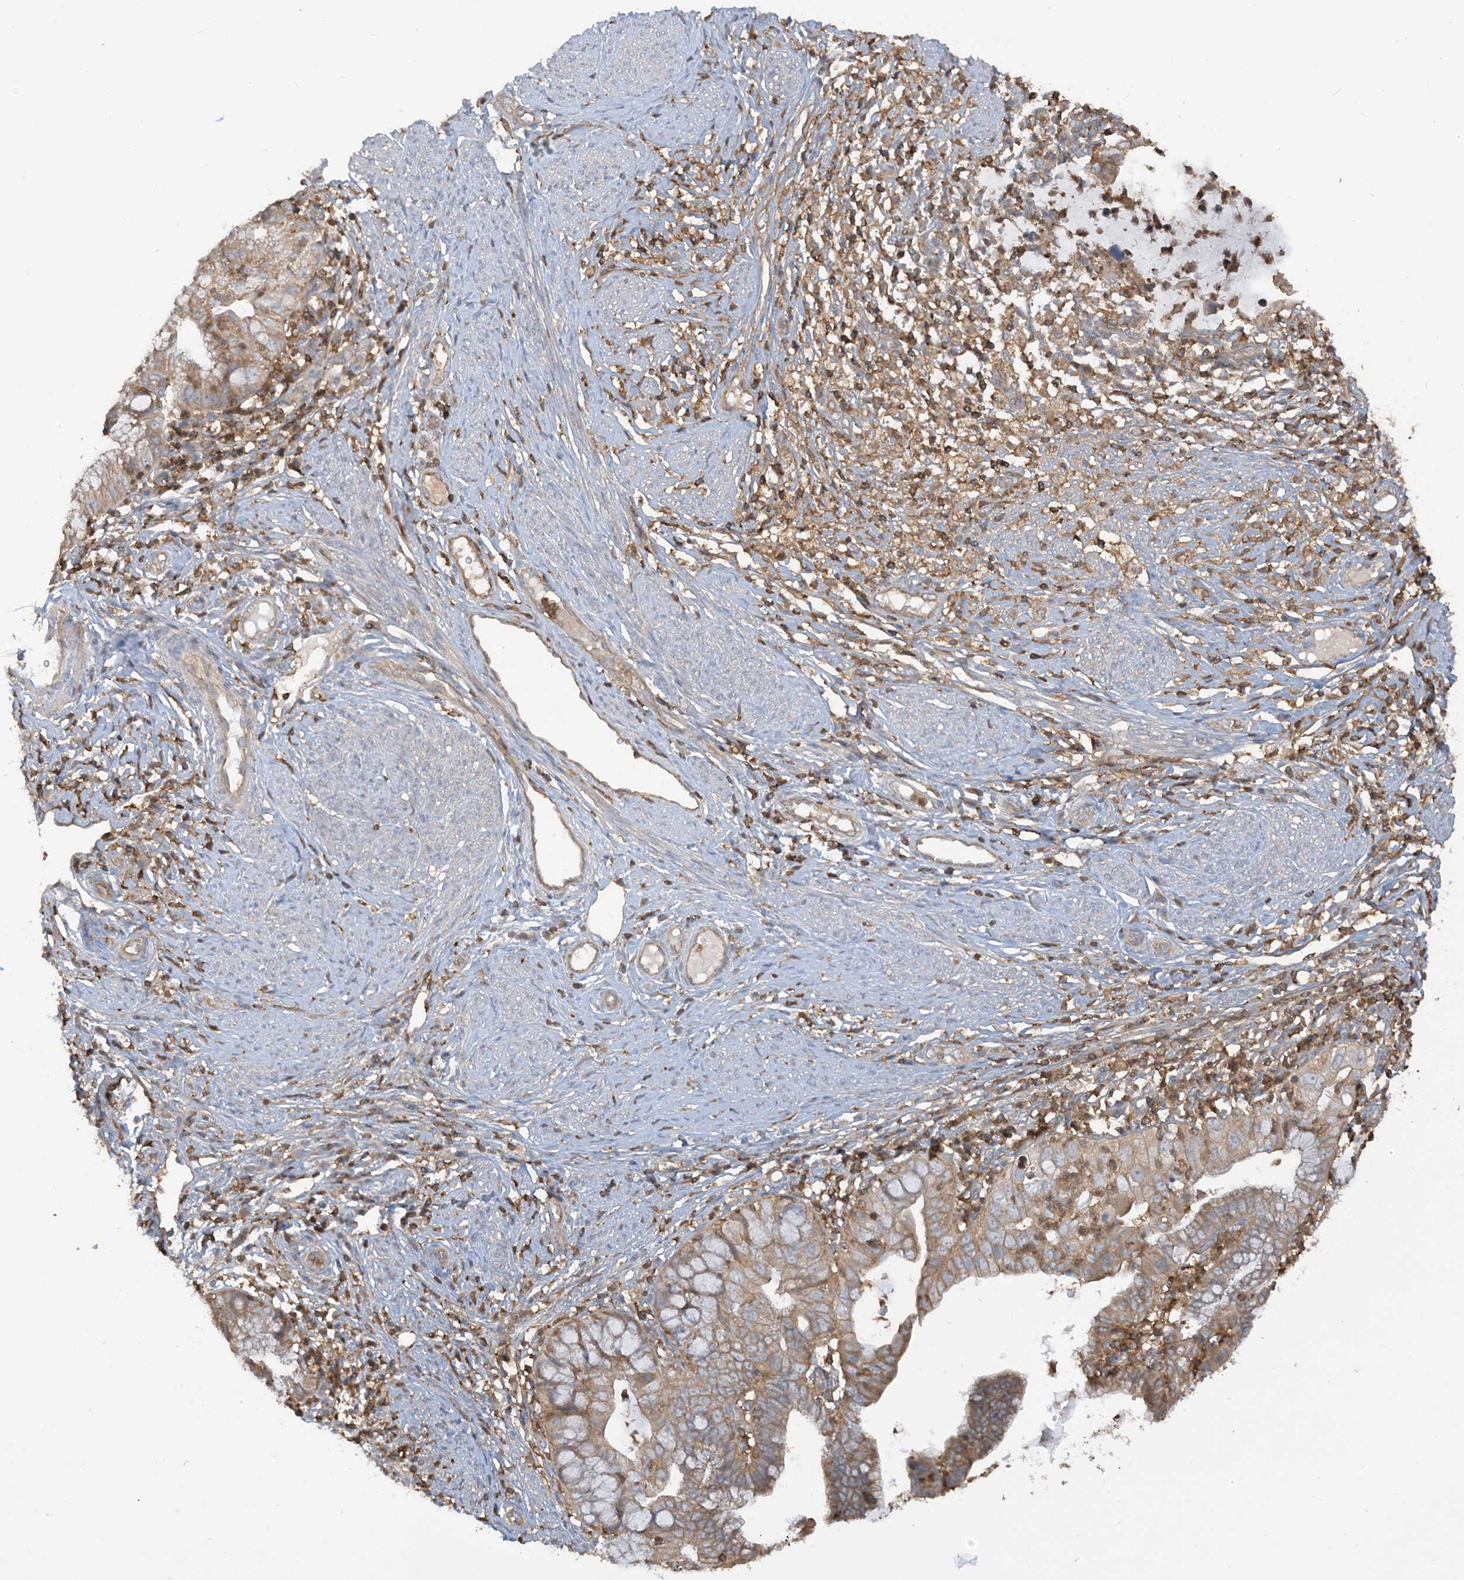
{"staining": {"intensity": "weak", "quantity": ">75%", "location": "cytoplasmic/membranous"}, "tissue": "cervical cancer", "cell_type": "Tumor cells", "image_type": "cancer", "snomed": [{"axis": "morphology", "description": "Adenocarcinoma, NOS"}, {"axis": "topography", "description": "Cervix"}], "caption": "Immunohistochemical staining of cervical adenocarcinoma exhibits low levels of weak cytoplasmic/membranous staining in about >75% of tumor cells. The staining is performed using DAB (3,3'-diaminobenzidine) brown chromogen to label protein expression. The nuclei are counter-stained blue using hematoxylin.", "gene": "CAPZB", "patient": {"sex": "female", "age": 36}}